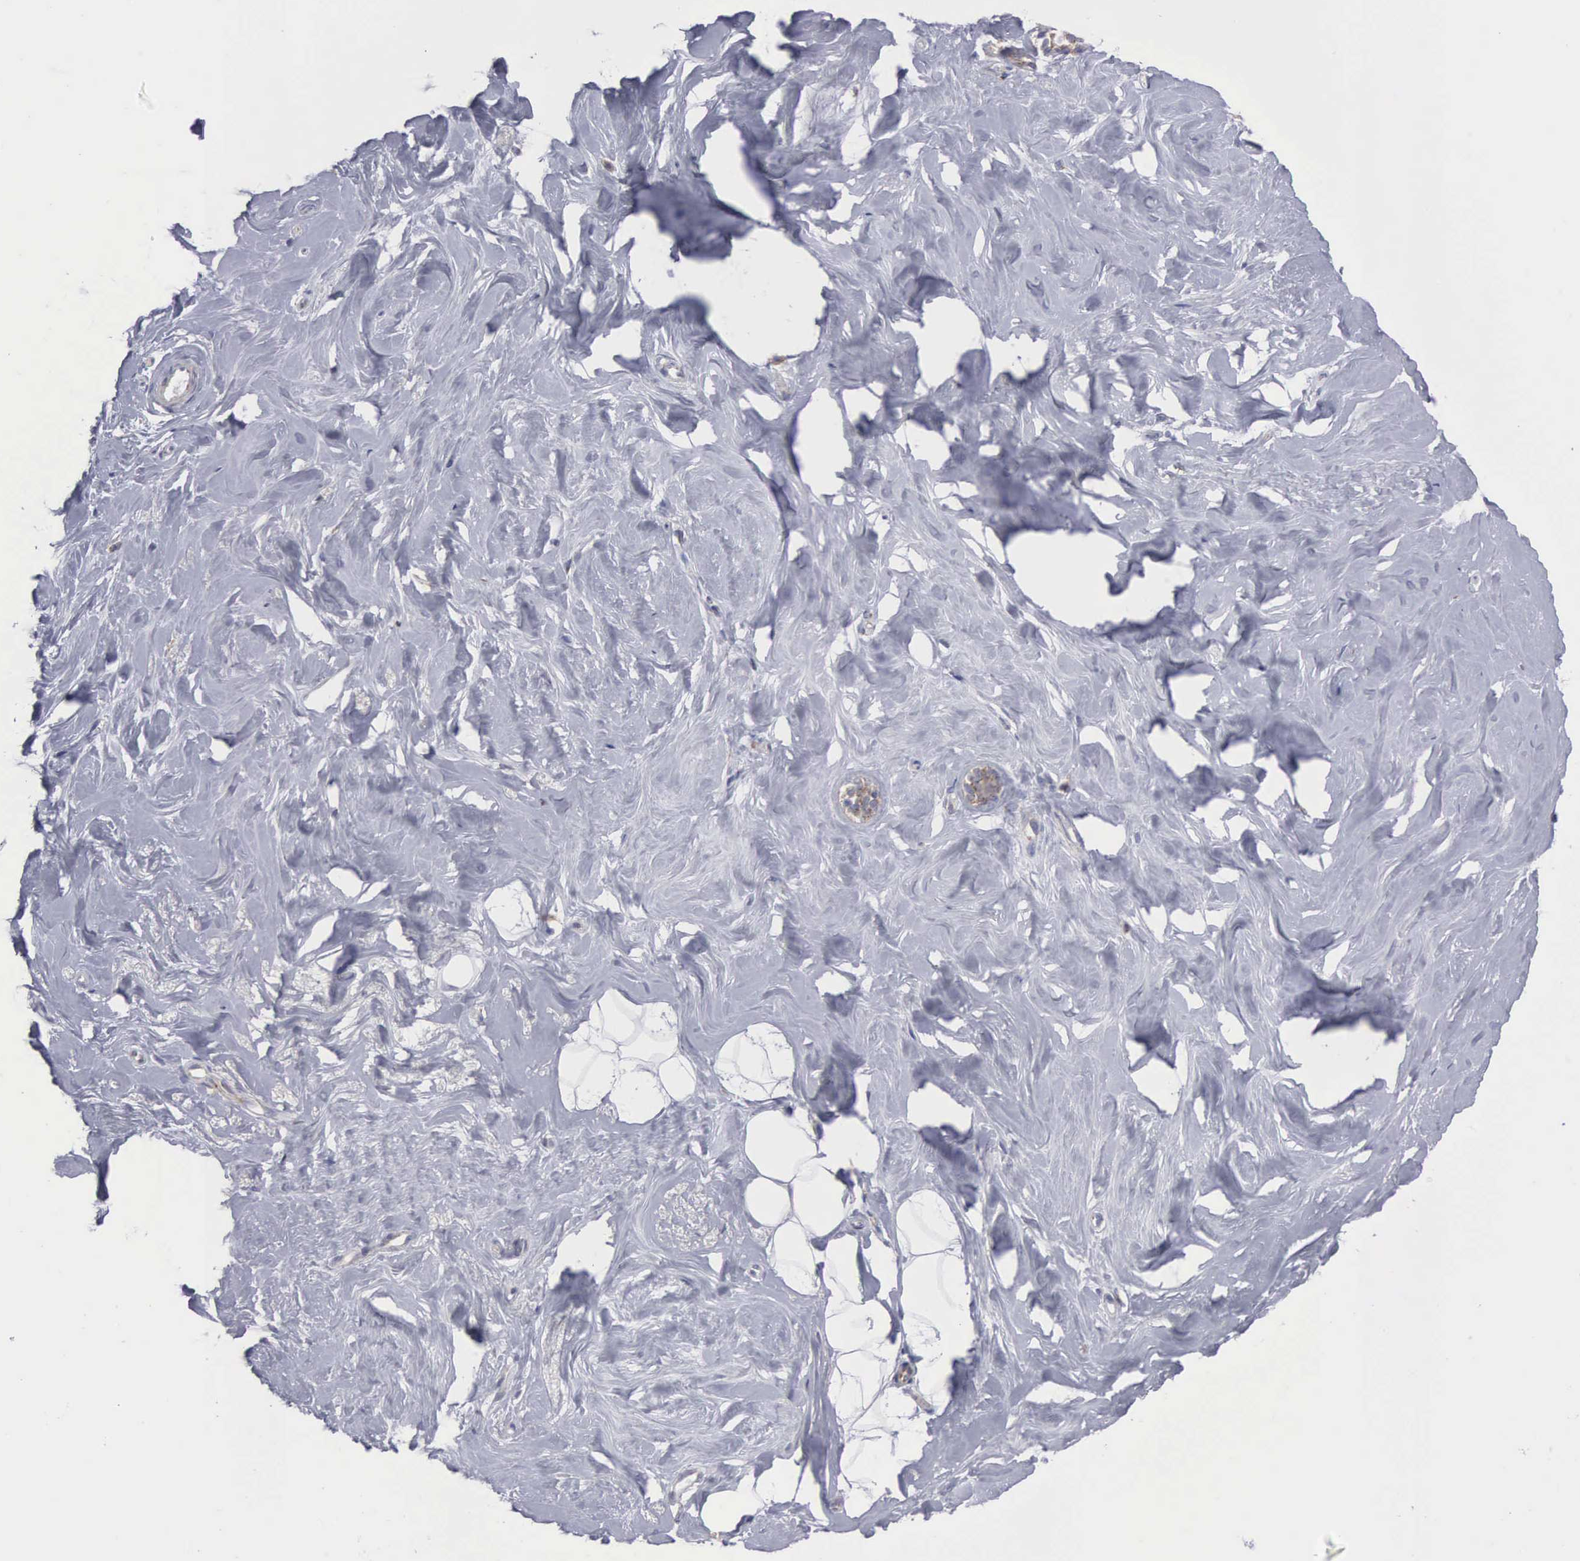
{"staining": {"intensity": "negative", "quantity": "none", "location": "none"}, "tissue": "breast", "cell_type": "Adipocytes", "image_type": "normal", "snomed": [{"axis": "morphology", "description": "Normal tissue, NOS"}, {"axis": "topography", "description": "Breast"}], "caption": "Adipocytes show no significant protein staining in normal breast. (Stains: DAB (3,3'-diaminobenzidine) IHC with hematoxylin counter stain, Microscopy: brightfield microscopy at high magnification).", "gene": "APOOL", "patient": {"sex": "female", "age": 54}}